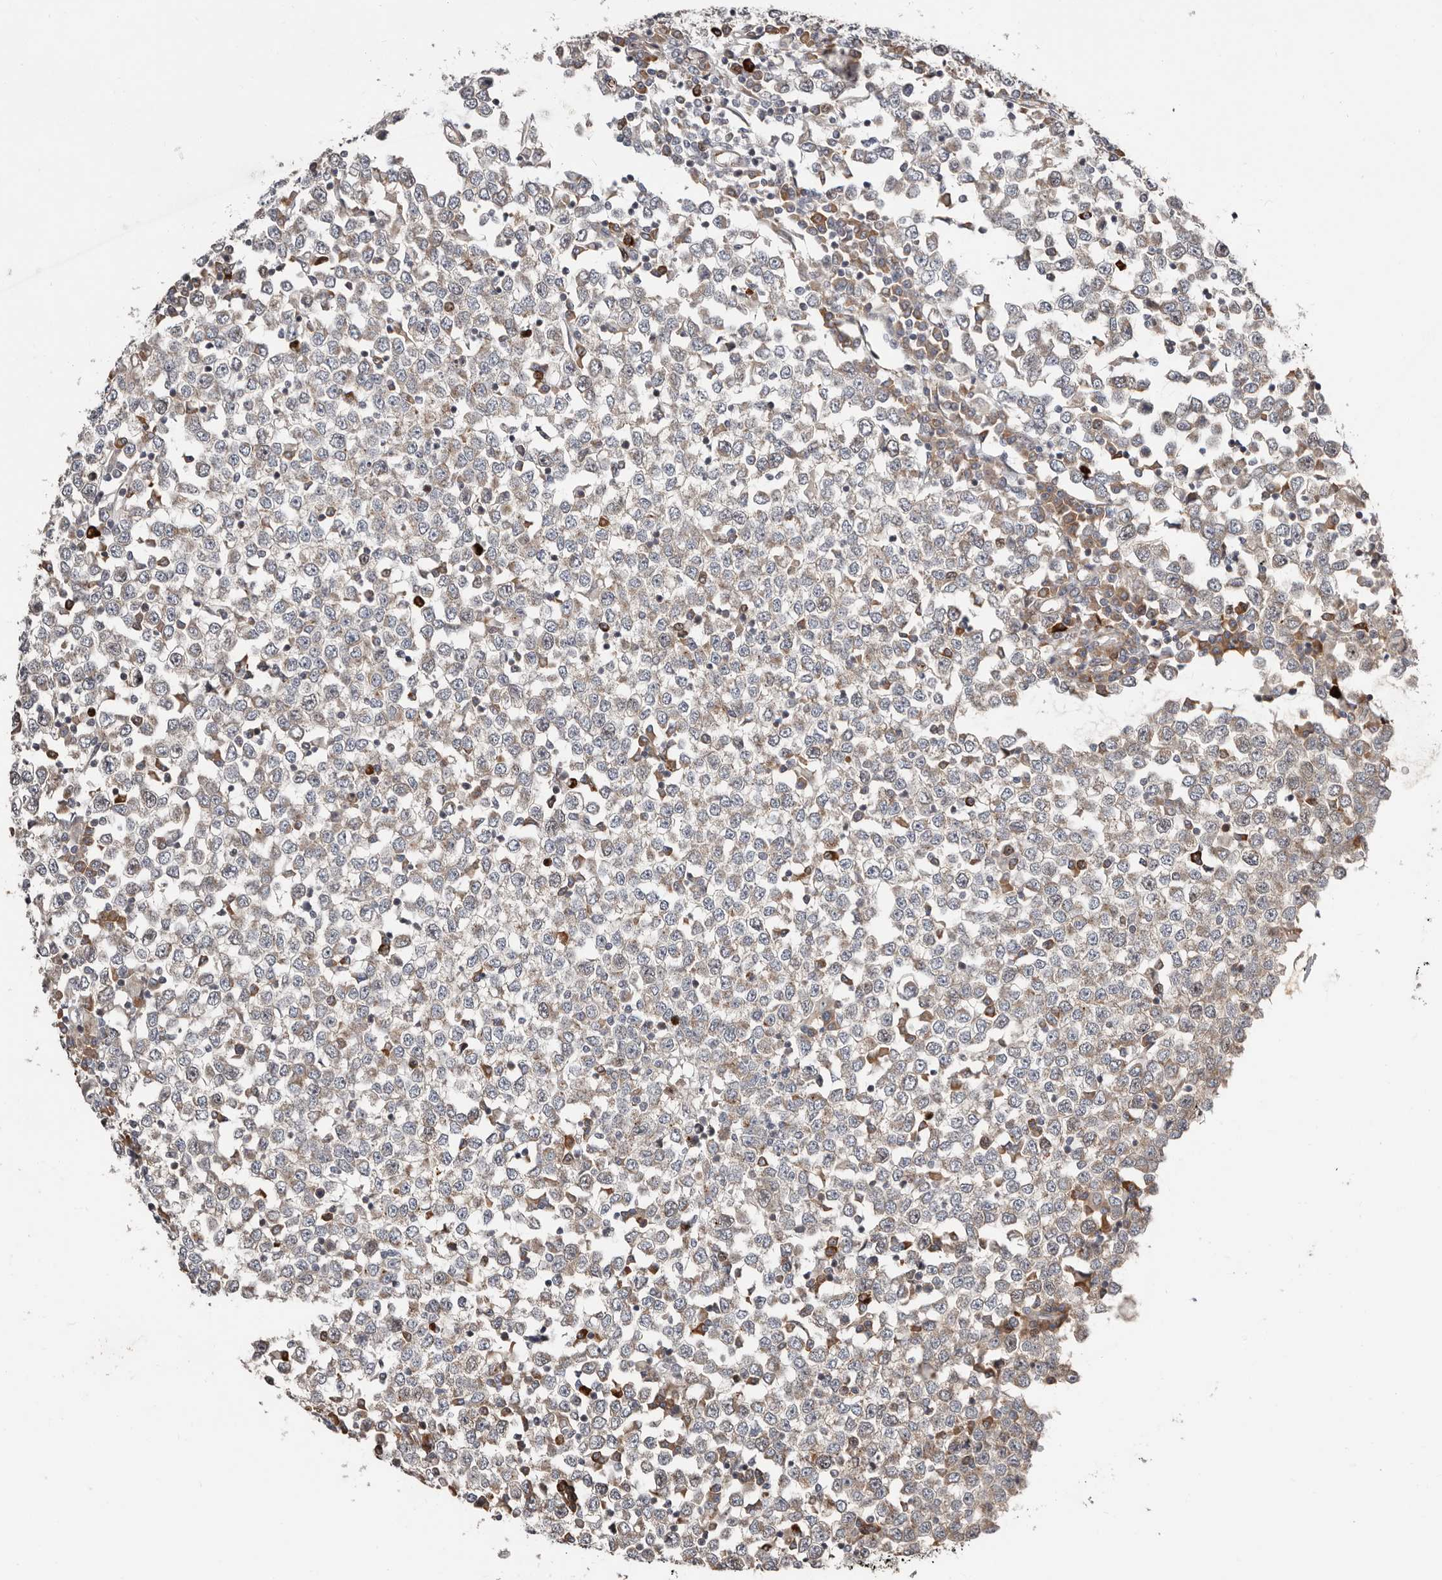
{"staining": {"intensity": "weak", "quantity": "<25%", "location": "cytoplasmic/membranous"}, "tissue": "testis cancer", "cell_type": "Tumor cells", "image_type": "cancer", "snomed": [{"axis": "morphology", "description": "Seminoma, NOS"}, {"axis": "topography", "description": "Testis"}], "caption": "Immunohistochemistry histopathology image of neoplastic tissue: human testis cancer stained with DAB (3,3'-diaminobenzidine) displays no significant protein expression in tumor cells.", "gene": "SMYD4", "patient": {"sex": "male", "age": 65}}